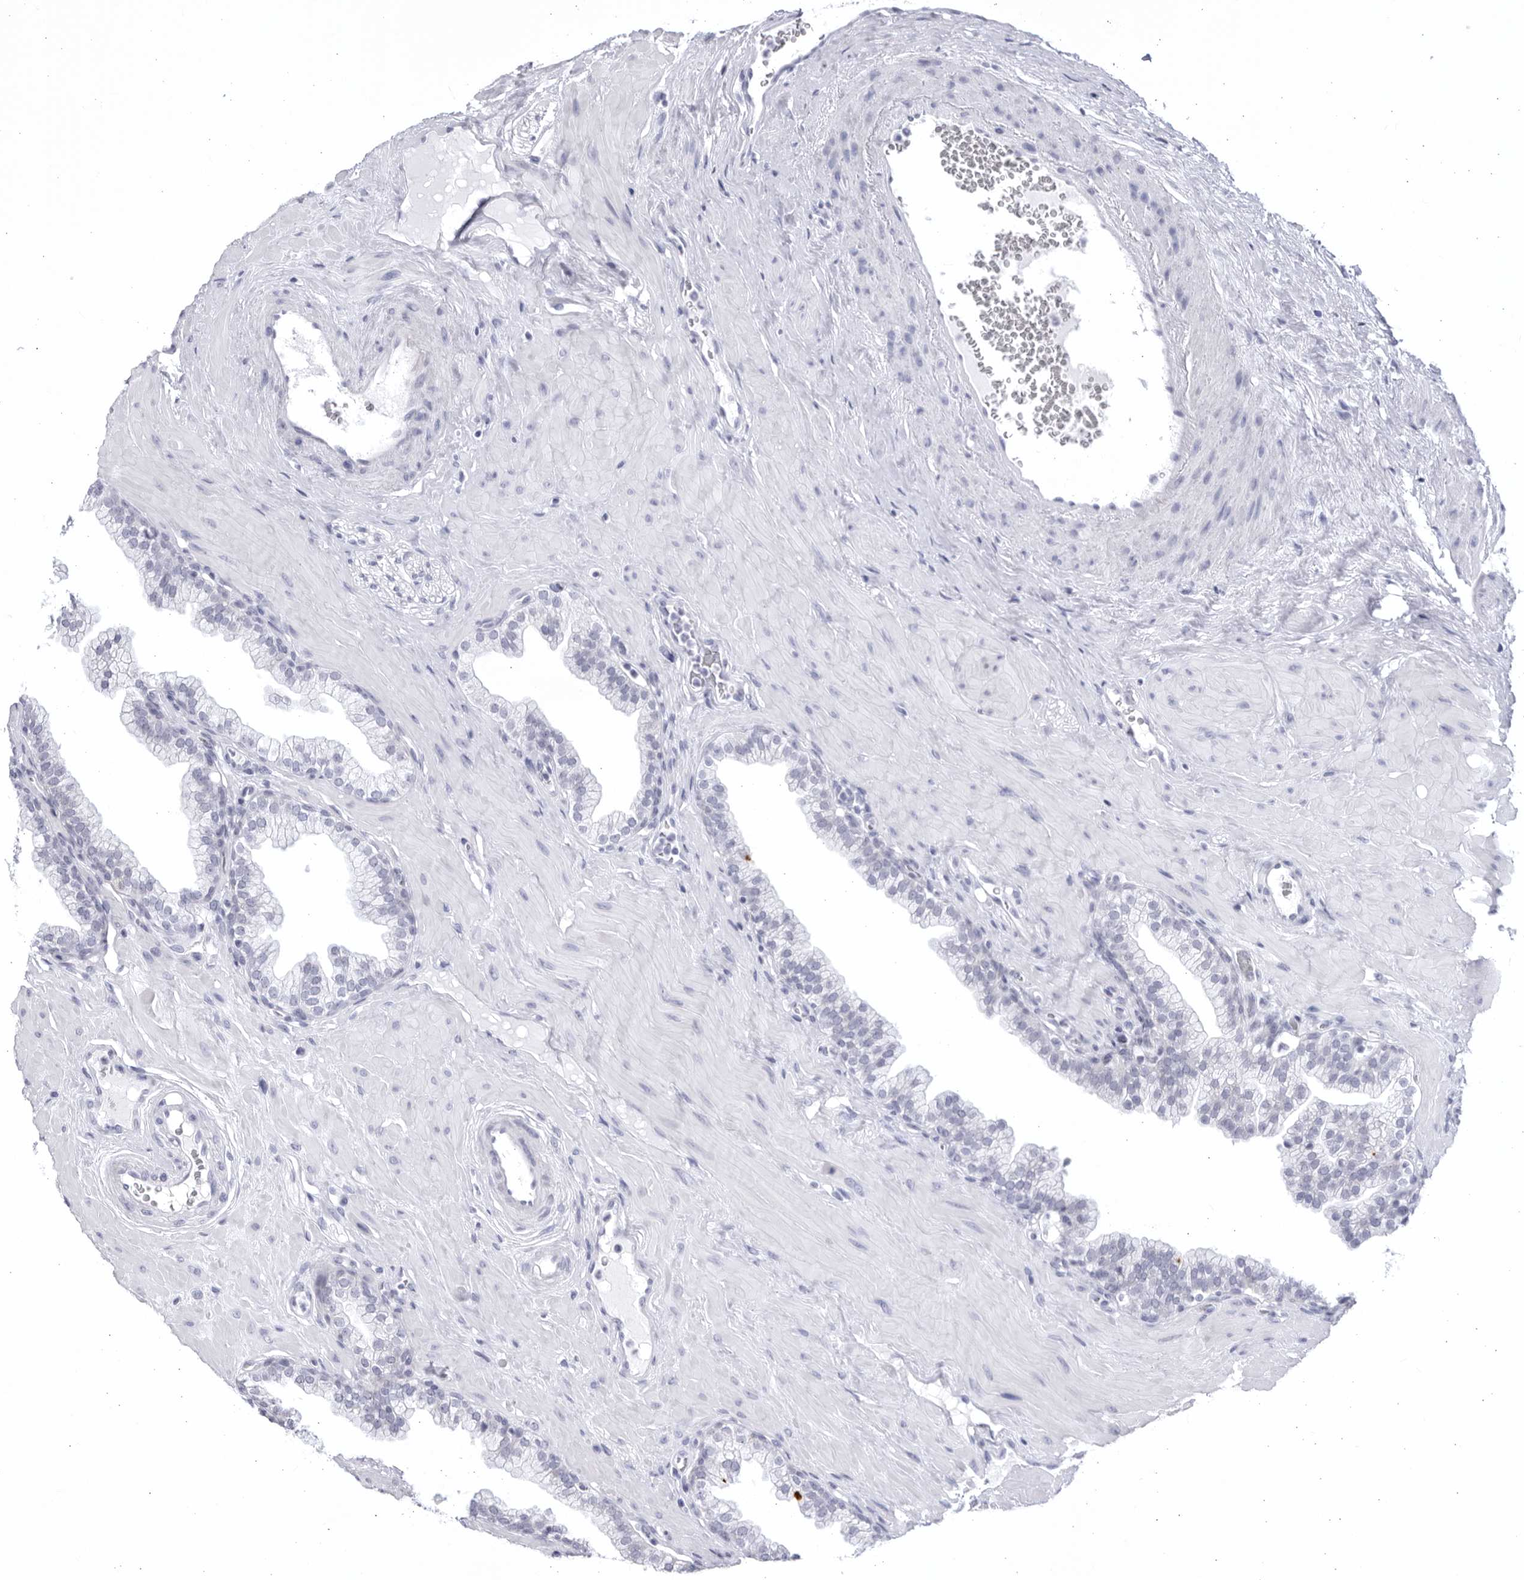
{"staining": {"intensity": "negative", "quantity": "none", "location": "none"}, "tissue": "prostate", "cell_type": "Glandular cells", "image_type": "normal", "snomed": [{"axis": "morphology", "description": "Normal tissue, NOS"}, {"axis": "morphology", "description": "Urothelial carcinoma, Low grade"}, {"axis": "topography", "description": "Urinary bladder"}, {"axis": "topography", "description": "Prostate"}], "caption": "An immunohistochemistry (IHC) photomicrograph of benign prostate is shown. There is no staining in glandular cells of prostate.", "gene": "CCDC181", "patient": {"sex": "male", "age": 60}}